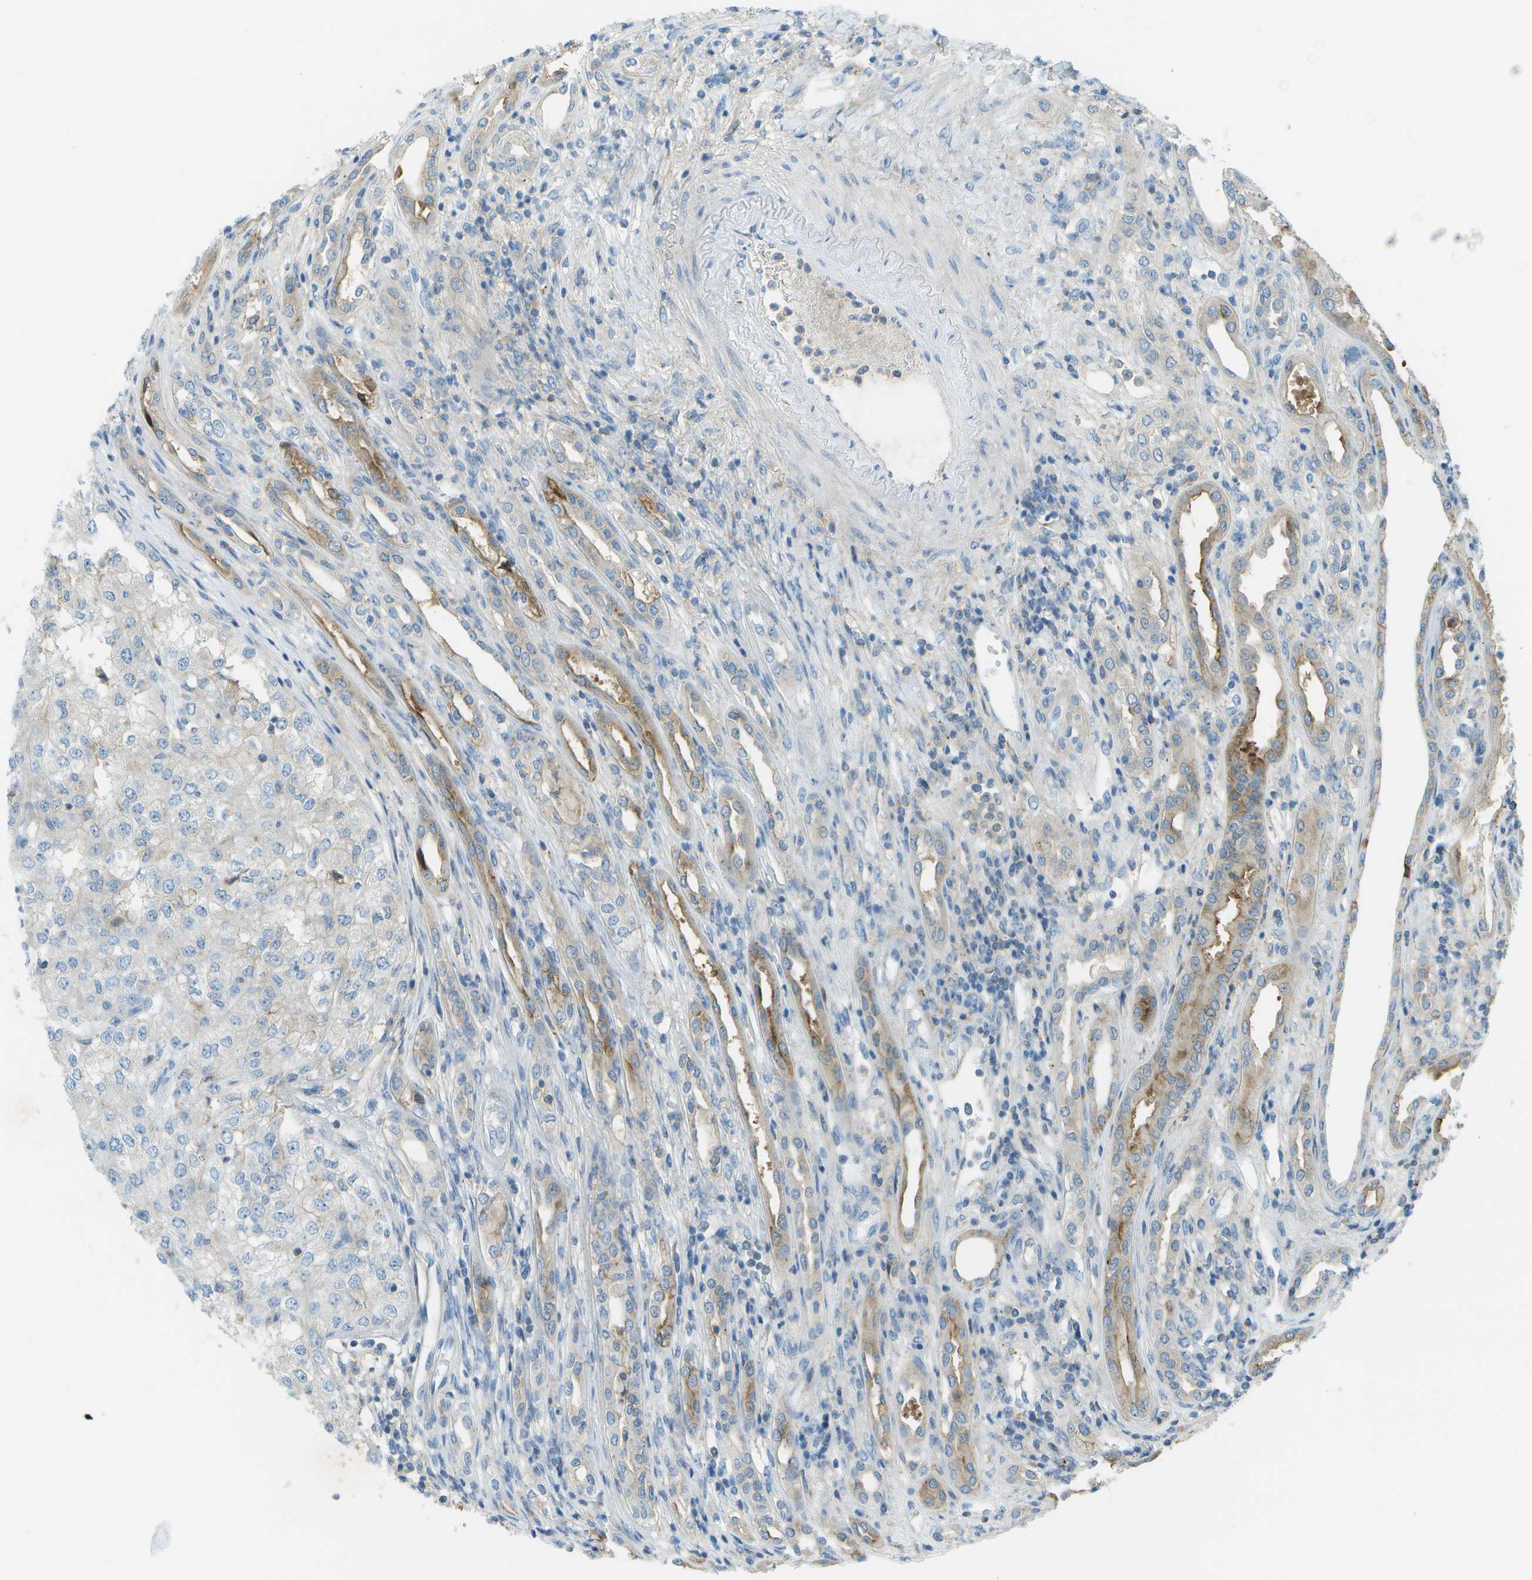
{"staining": {"intensity": "negative", "quantity": "none", "location": "none"}, "tissue": "renal cancer", "cell_type": "Tumor cells", "image_type": "cancer", "snomed": [{"axis": "morphology", "description": "Adenocarcinoma, NOS"}, {"axis": "topography", "description": "Kidney"}], "caption": "Immunohistochemistry micrograph of human renal cancer stained for a protein (brown), which displays no expression in tumor cells.", "gene": "LRRC66", "patient": {"sex": "female", "age": 54}}